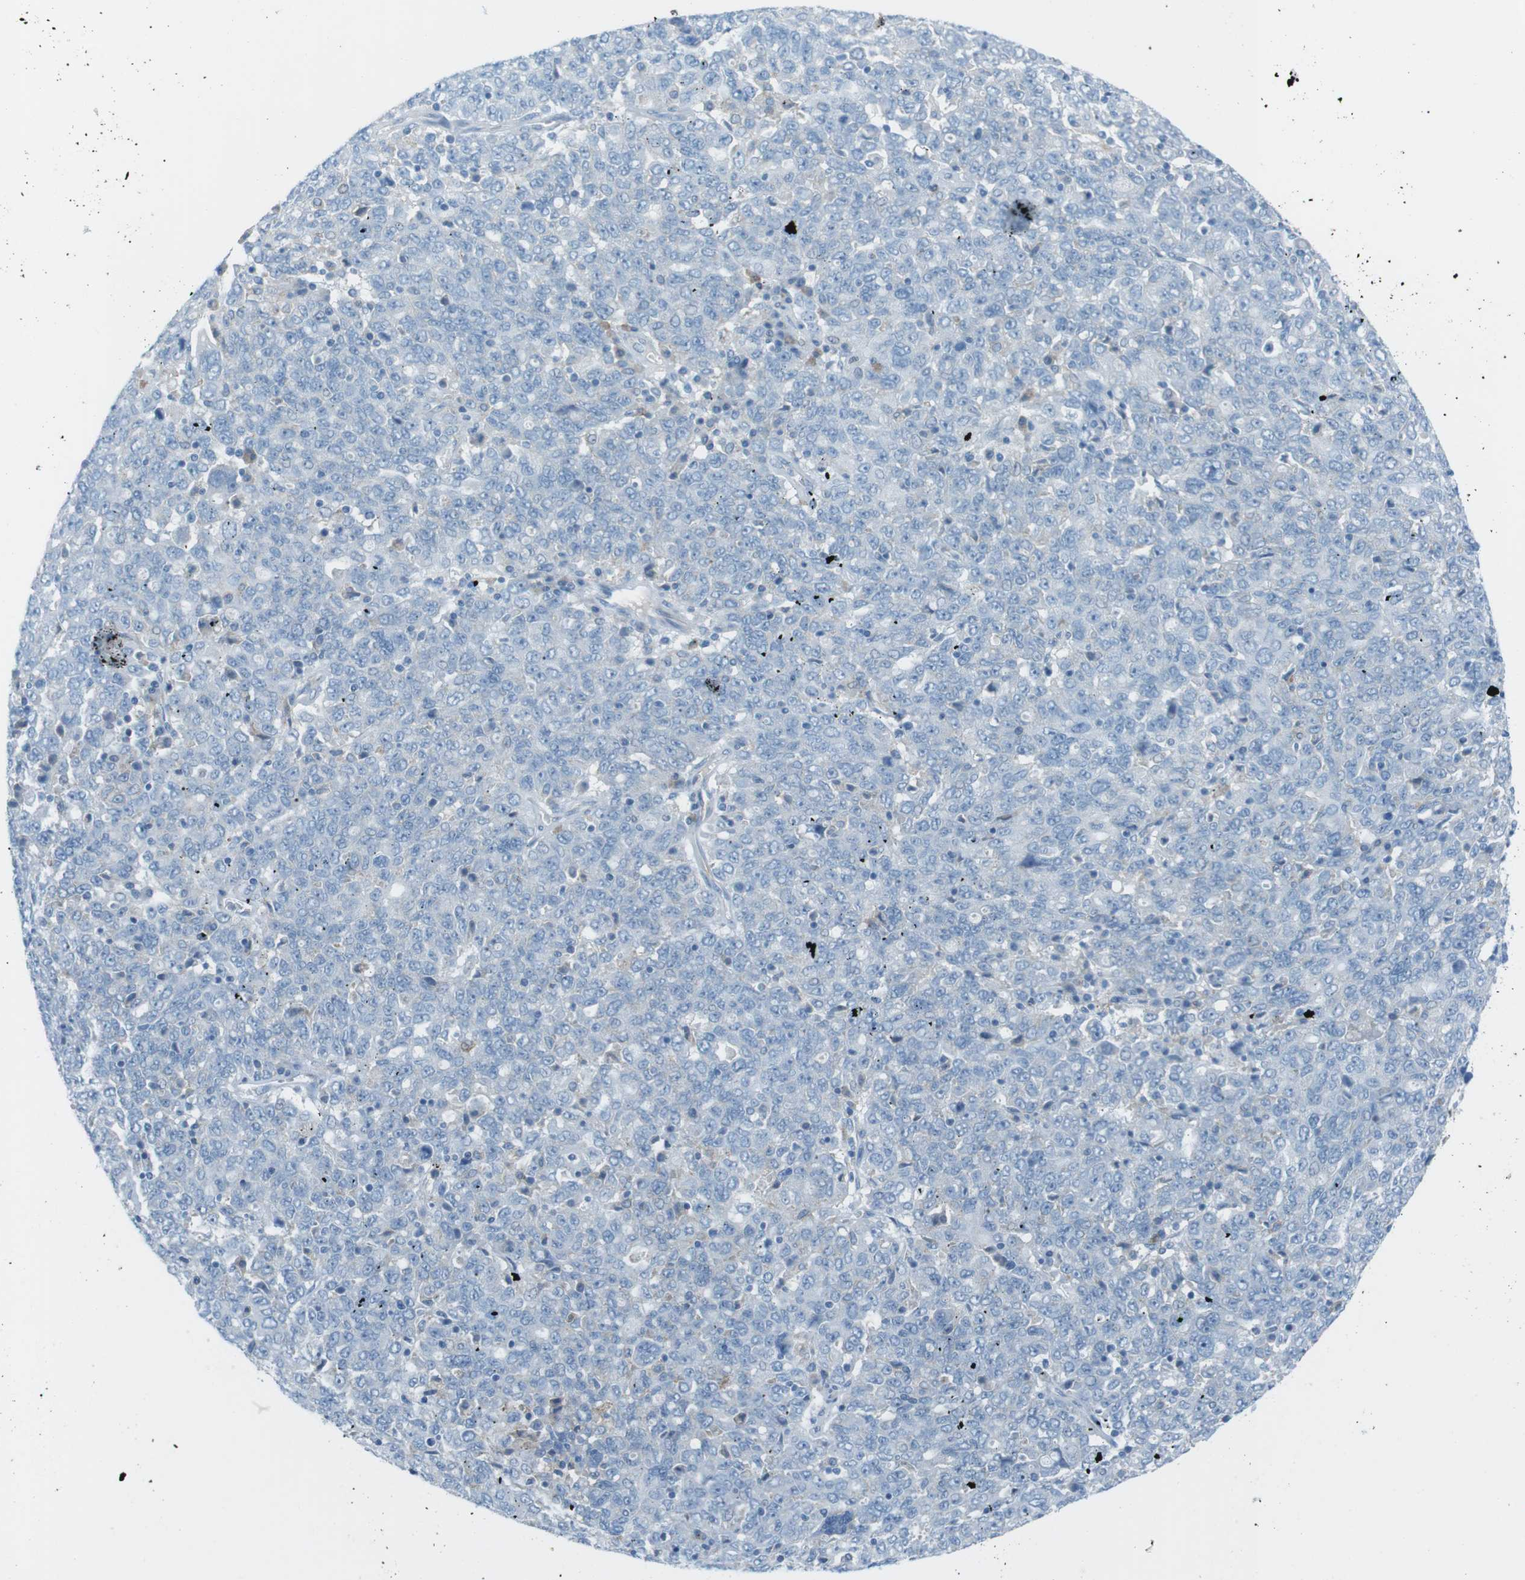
{"staining": {"intensity": "negative", "quantity": "none", "location": "none"}, "tissue": "ovarian cancer", "cell_type": "Tumor cells", "image_type": "cancer", "snomed": [{"axis": "morphology", "description": "Carcinoma, endometroid"}, {"axis": "topography", "description": "Ovary"}], "caption": "A histopathology image of ovarian cancer (endometroid carcinoma) stained for a protein reveals no brown staining in tumor cells.", "gene": "VAMP1", "patient": {"sex": "female", "age": 62}}